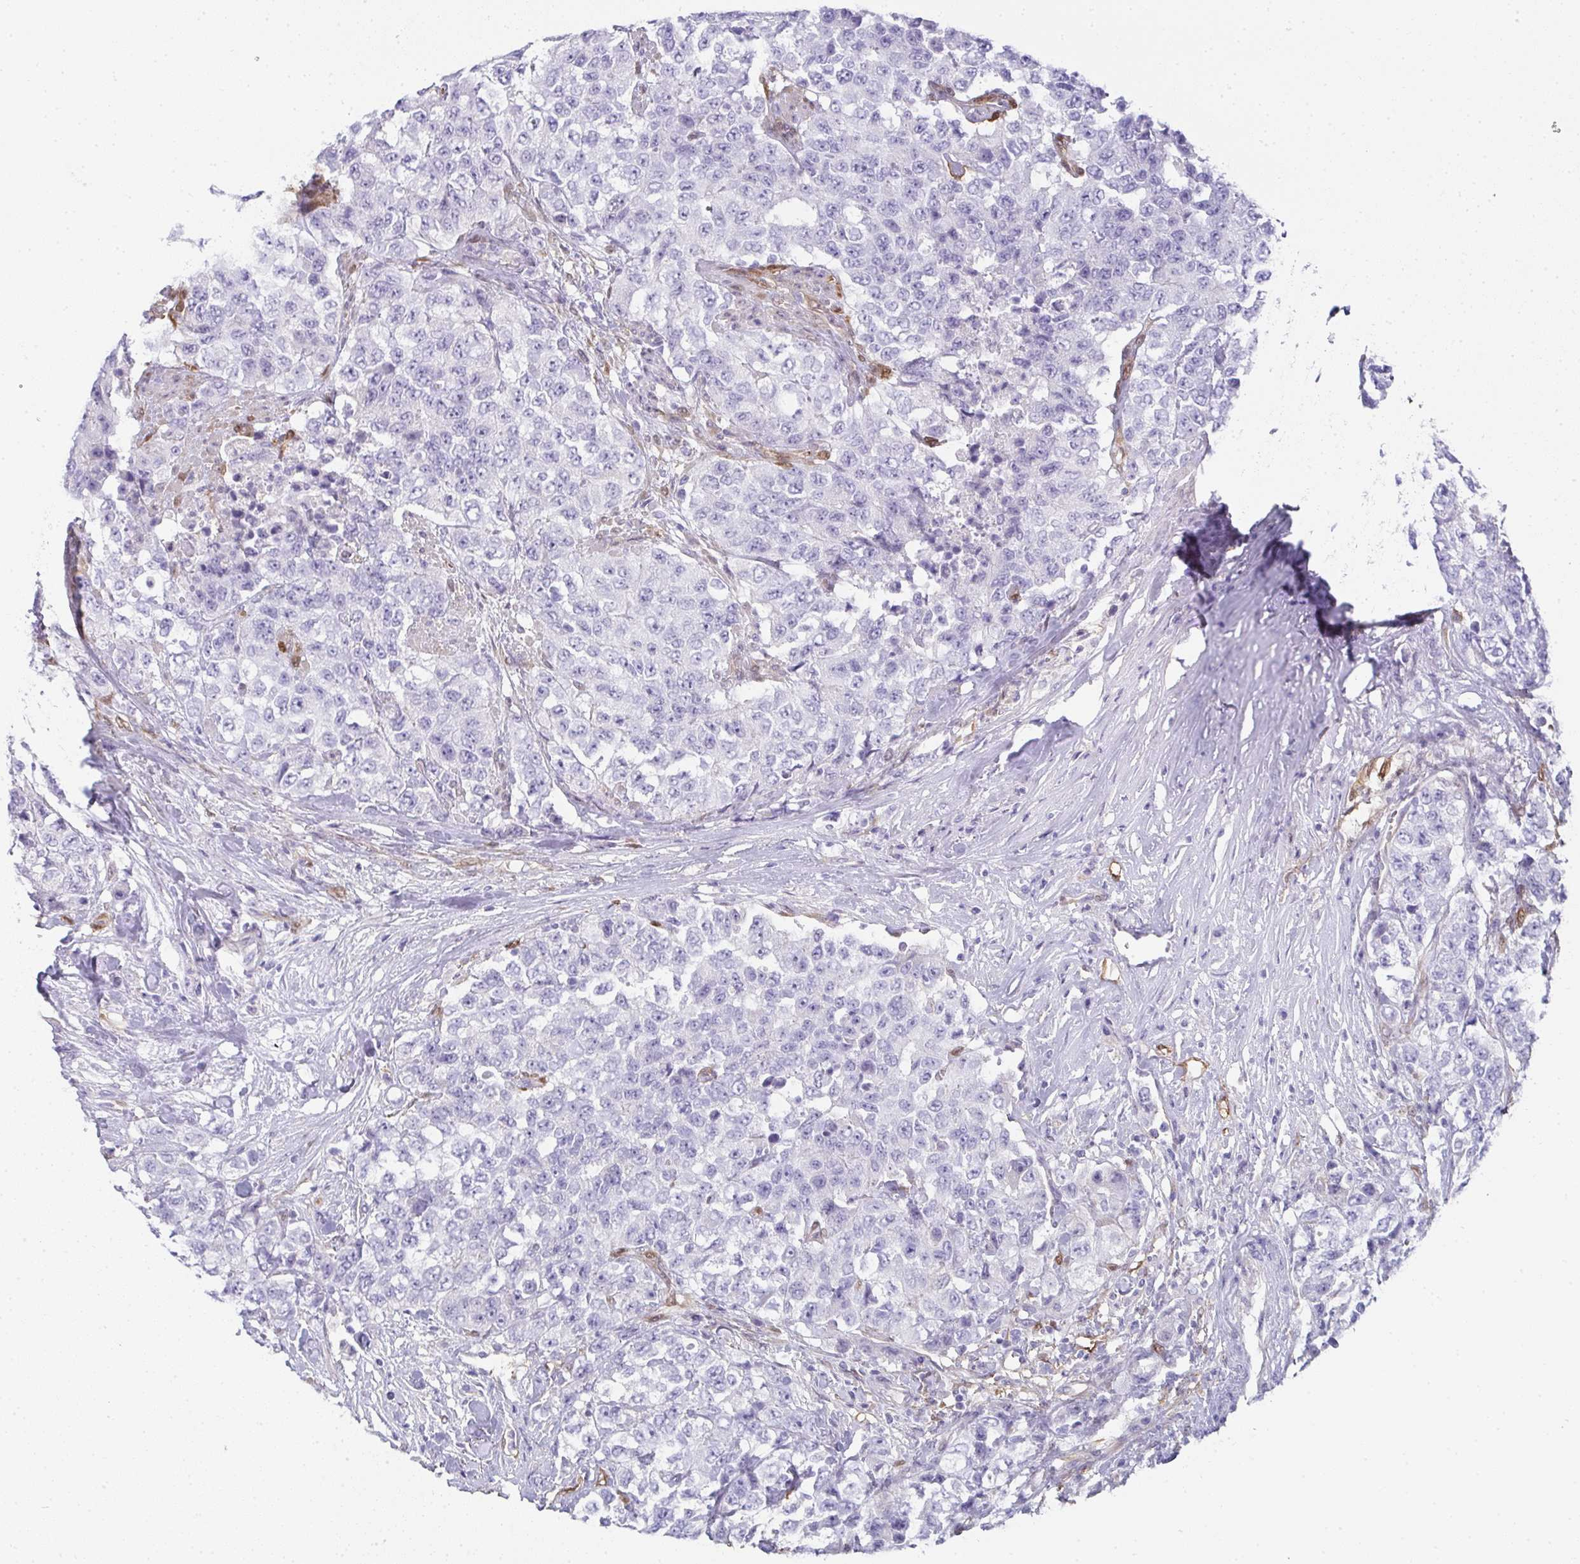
{"staining": {"intensity": "negative", "quantity": "none", "location": "none"}, "tissue": "urothelial cancer", "cell_type": "Tumor cells", "image_type": "cancer", "snomed": [{"axis": "morphology", "description": "Urothelial carcinoma, High grade"}, {"axis": "topography", "description": "Urinary bladder"}], "caption": "Tumor cells are negative for protein expression in human urothelial carcinoma (high-grade).", "gene": "RBP1", "patient": {"sex": "female", "age": 78}}